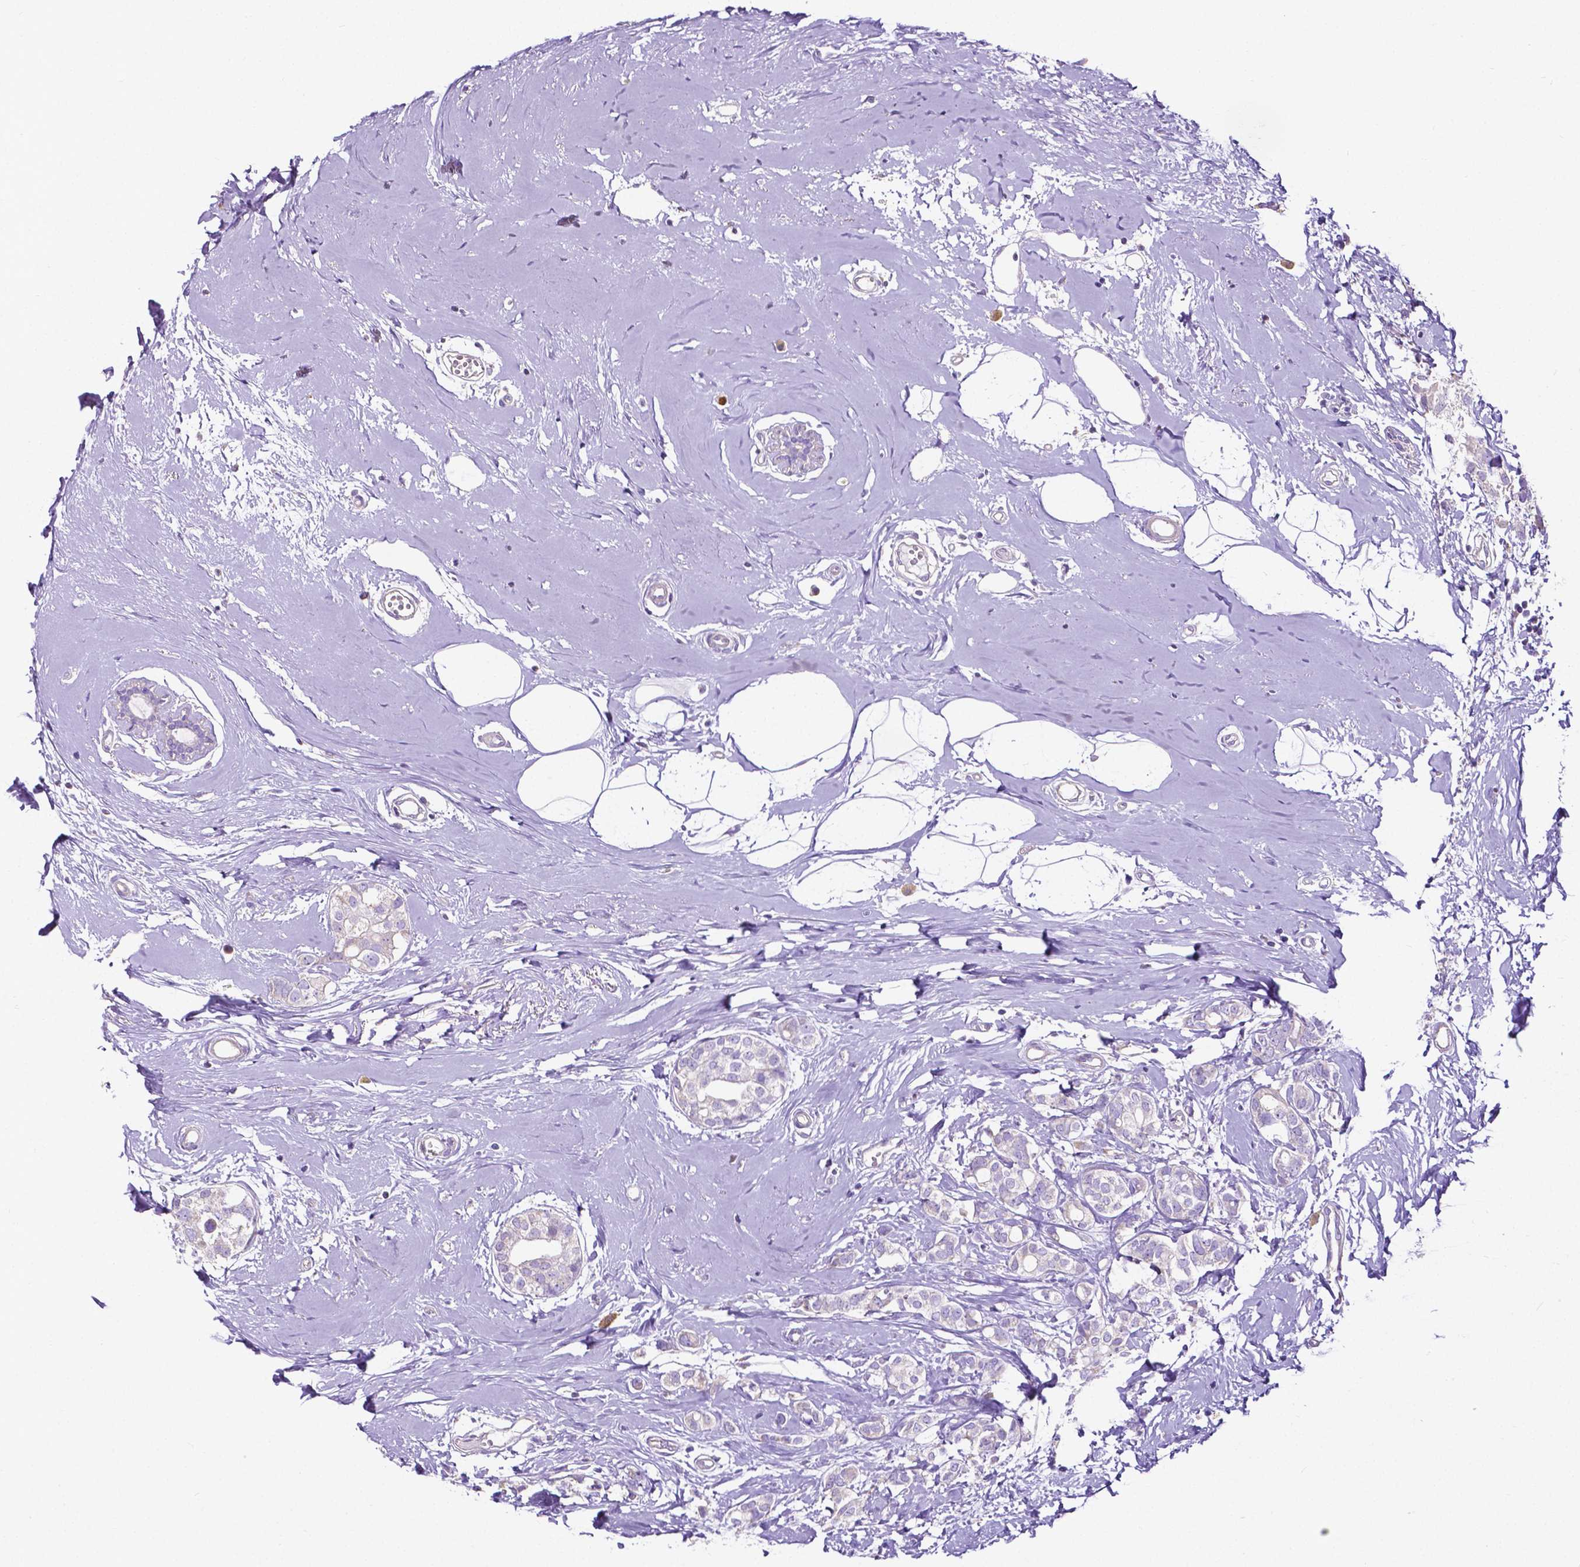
{"staining": {"intensity": "negative", "quantity": "none", "location": "none"}, "tissue": "breast cancer", "cell_type": "Tumor cells", "image_type": "cancer", "snomed": [{"axis": "morphology", "description": "Duct carcinoma"}, {"axis": "topography", "description": "Breast"}], "caption": "This is an IHC image of breast cancer. There is no positivity in tumor cells.", "gene": "MMP9", "patient": {"sex": "female", "age": 40}}